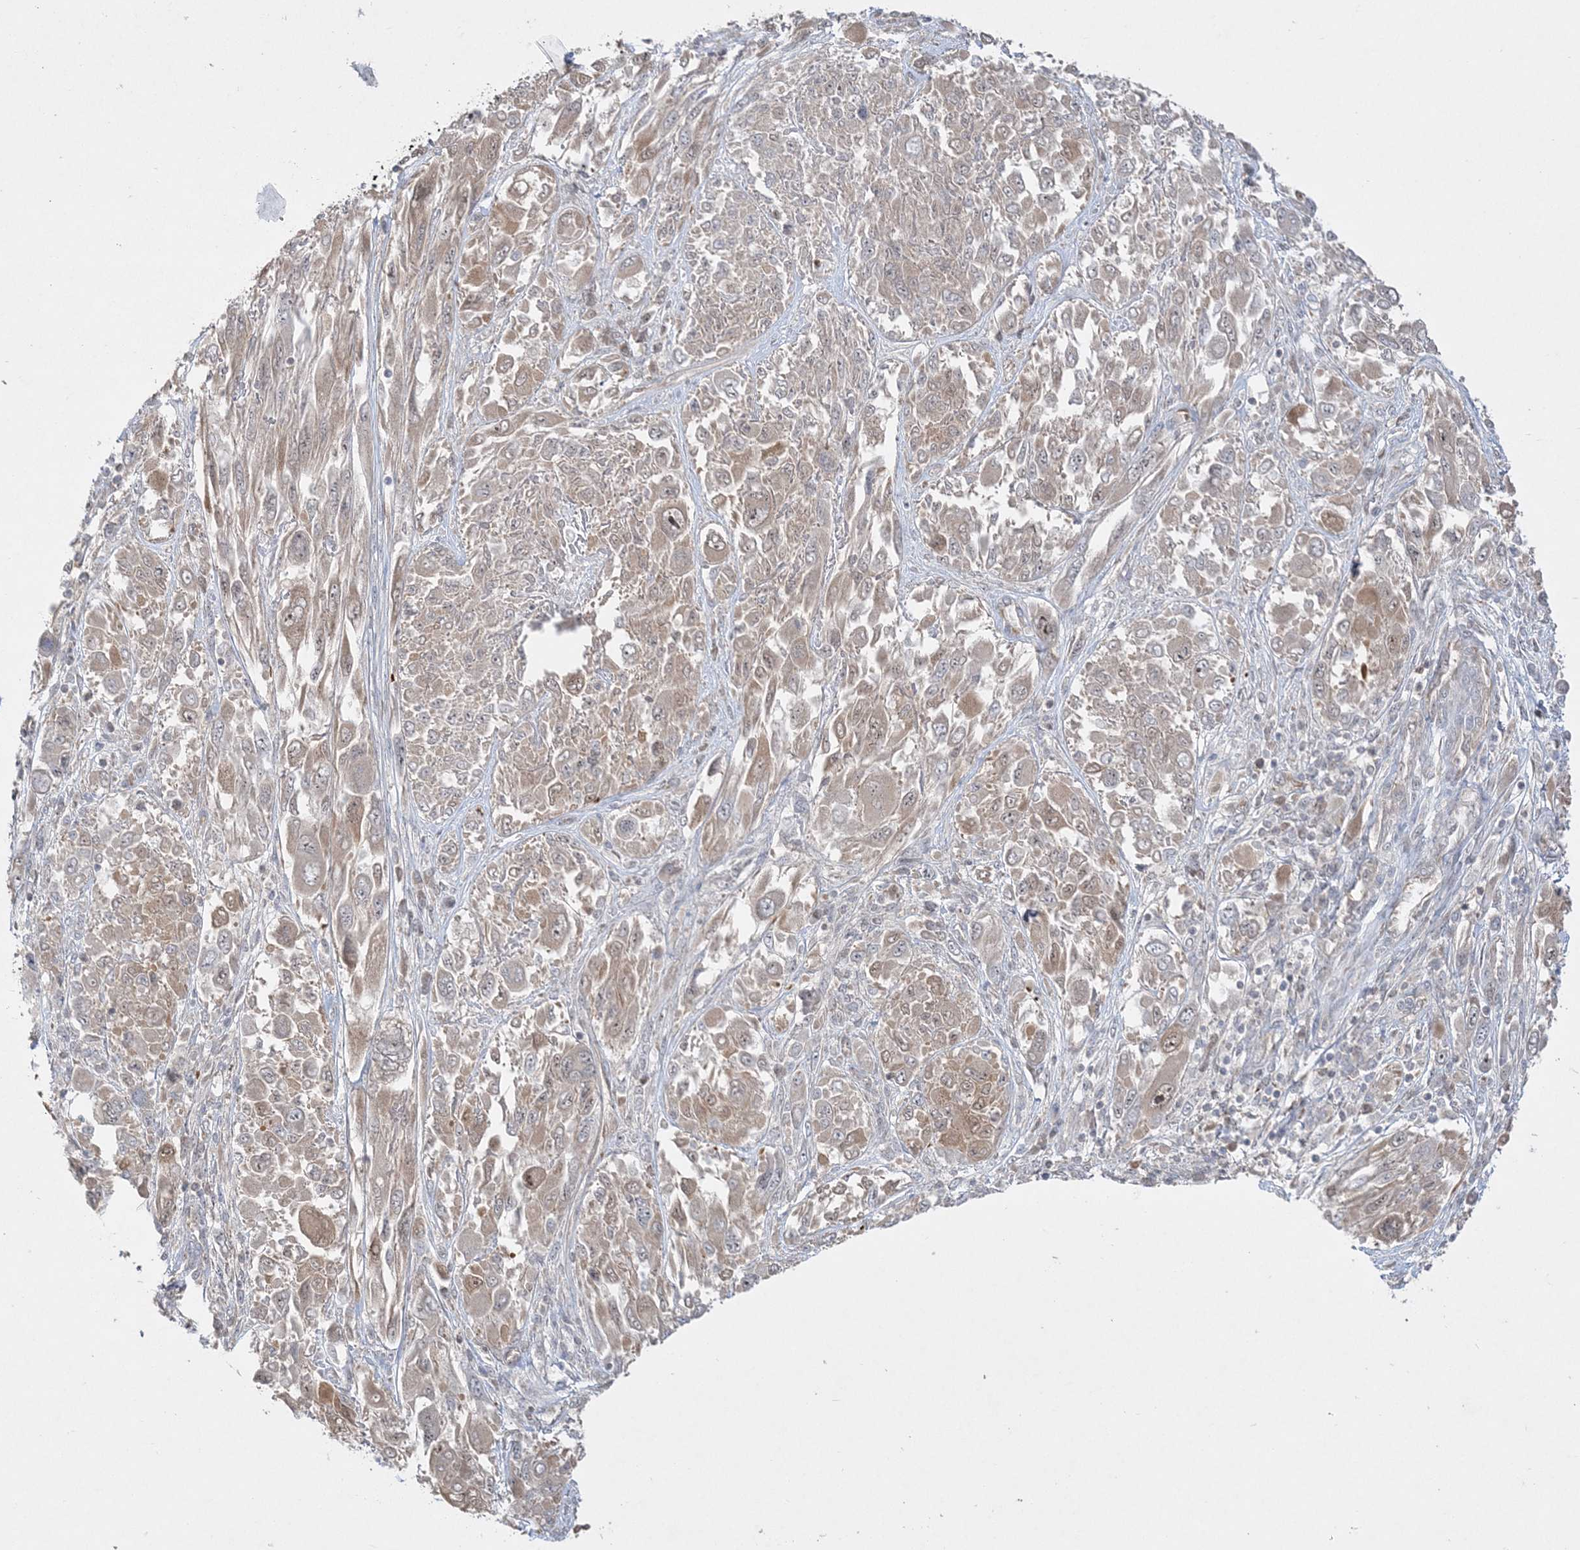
{"staining": {"intensity": "weak", "quantity": ">75%", "location": "cytoplasmic/membranous,nuclear"}, "tissue": "melanoma", "cell_type": "Tumor cells", "image_type": "cancer", "snomed": [{"axis": "morphology", "description": "Malignant melanoma, NOS"}, {"axis": "topography", "description": "Skin"}], "caption": "About >75% of tumor cells in human melanoma exhibit weak cytoplasmic/membranous and nuclear protein expression as visualized by brown immunohistochemical staining.", "gene": "INPP1", "patient": {"sex": "female", "age": 91}}